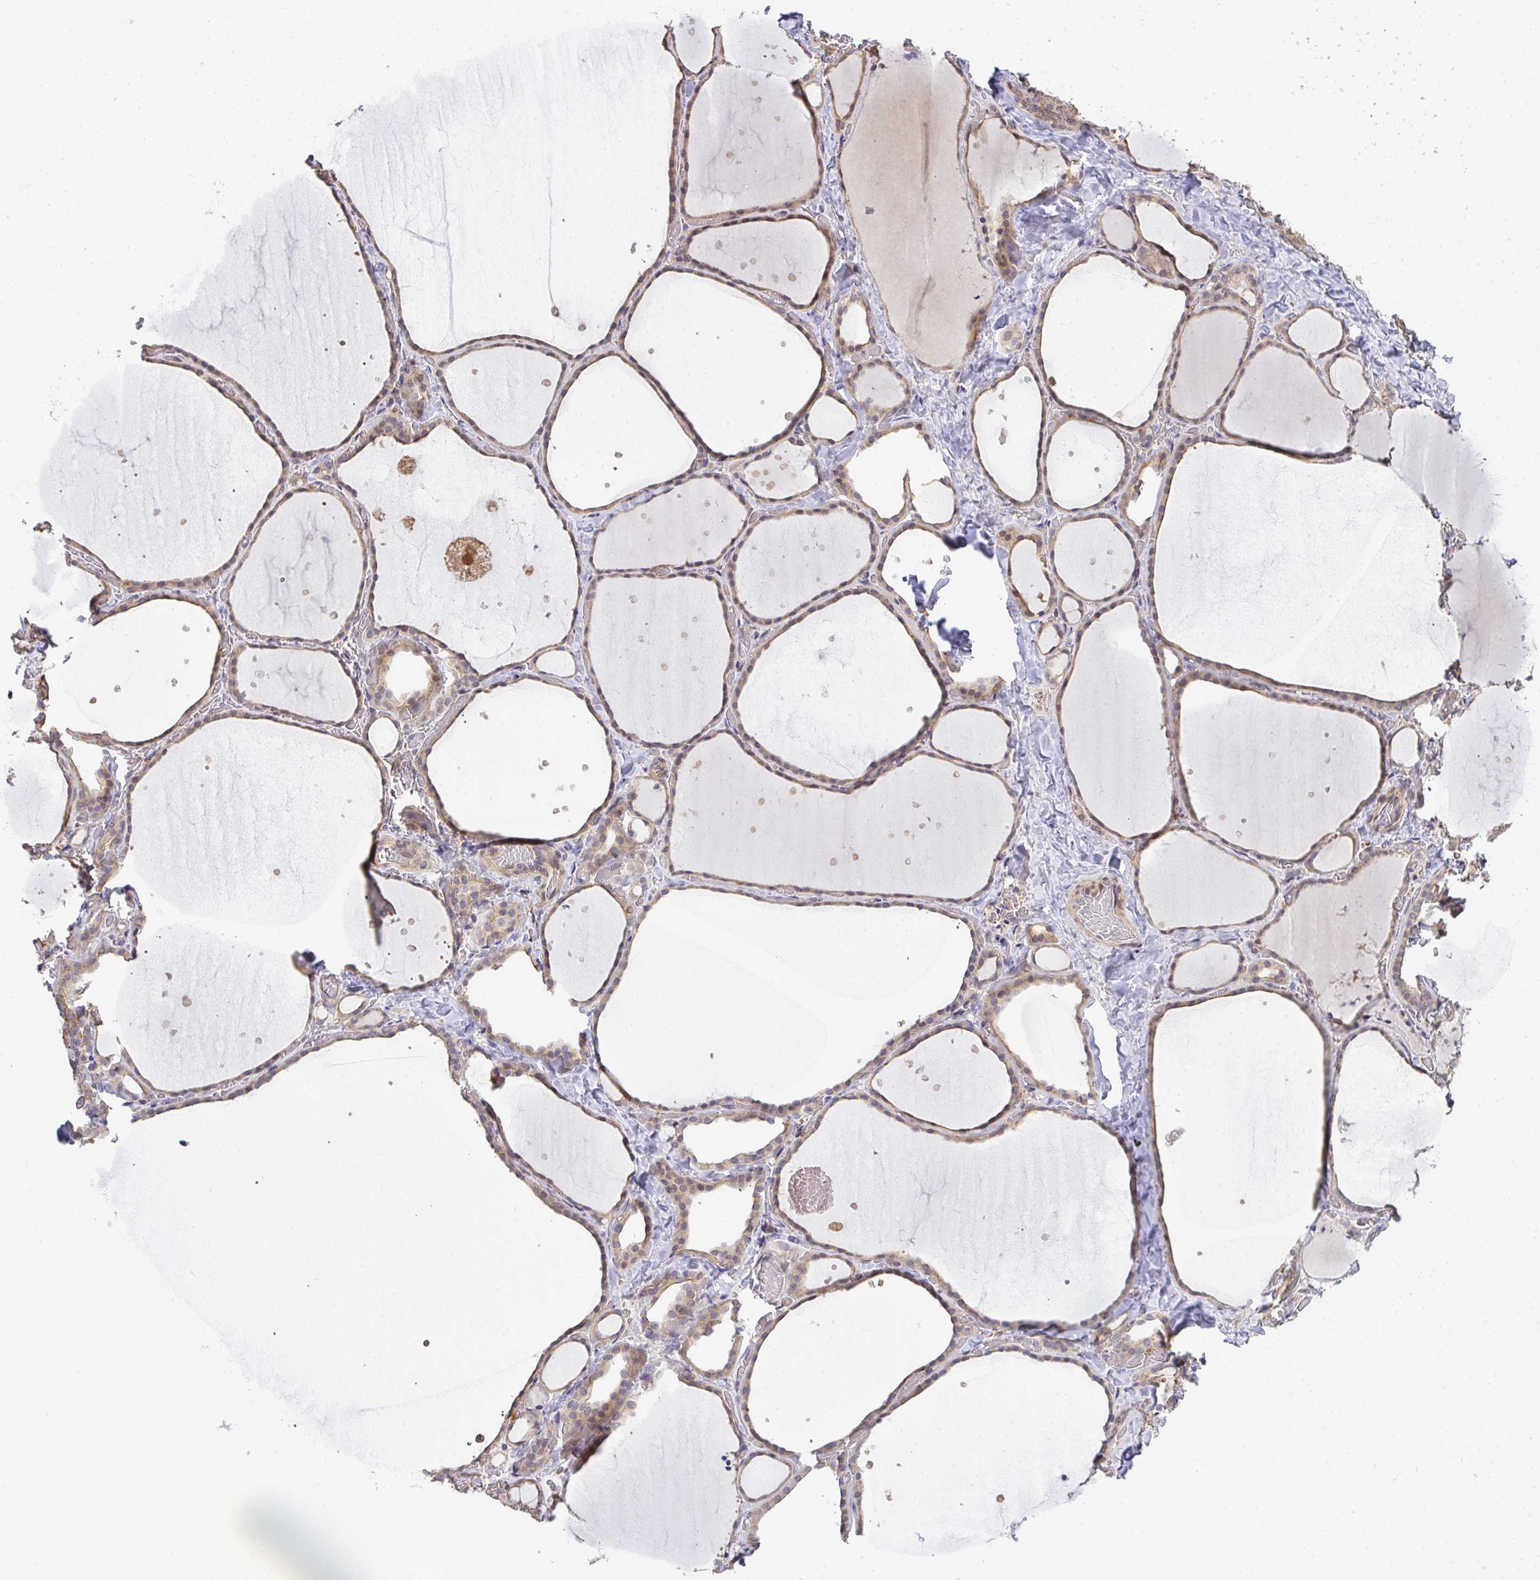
{"staining": {"intensity": "weak", "quantity": ">75%", "location": "cytoplasmic/membranous,nuclear"}, "tissue": "thyroid gland", "cell_type": "Glandular cells", "image_type": "normal", "snomed": [{"axis": "morphology", "description": "Normal tissue, NOS"}, {"axis": "topography", "description": "Thyroid gland"}], "caption": "A brown stain shows weak cytoplasmic/membranous,nuclear staining of a protein in glandular cells of benign thyroid gland. (brown staining indicates protein expression, while blue staining denotes nuclei).", "gene": "EEF1AKMT1", "patient": {"sex": "female", "age": 36}}